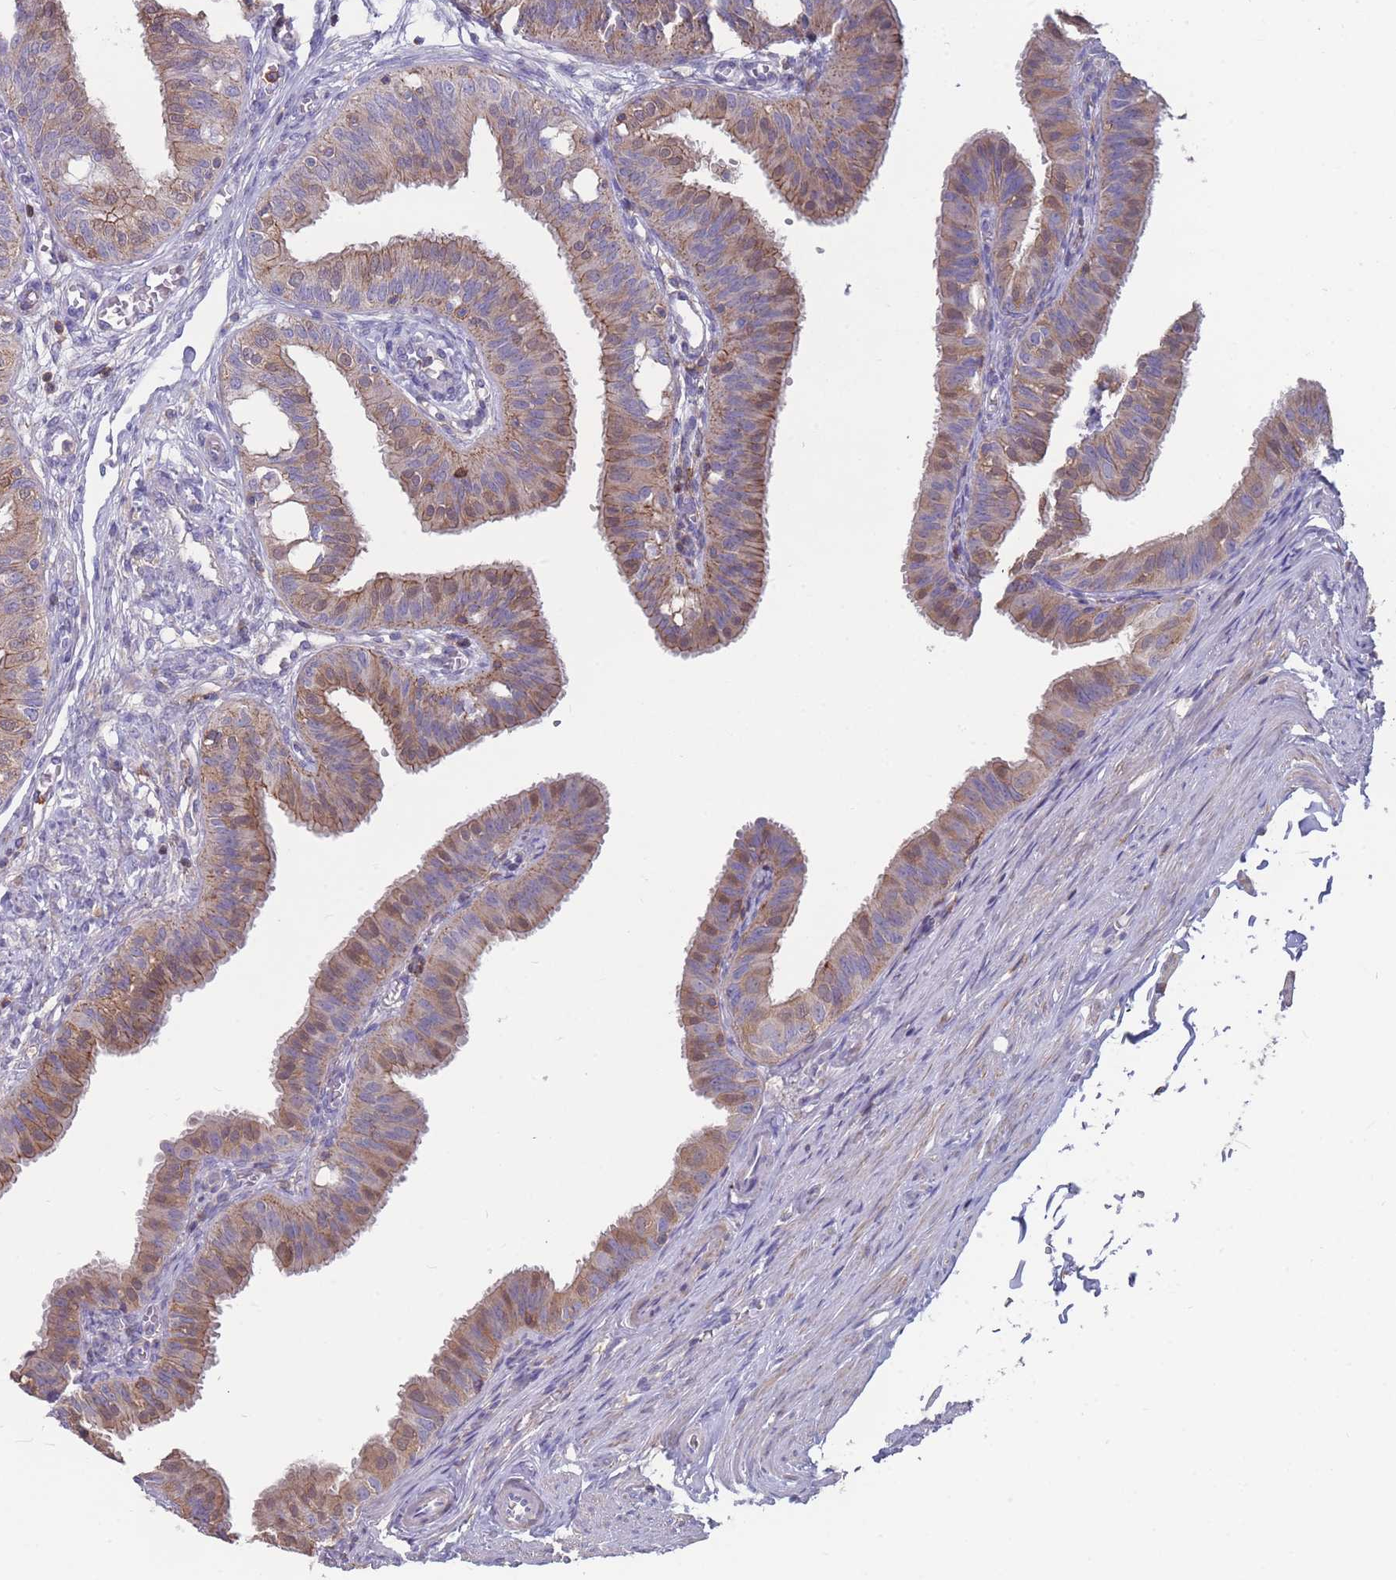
{"staining": {"intensity": "moderate", "quantity": ">75%", "location": "cytoplasmic/membranous"}, "tissue": "fallopian tube", "cell_type": "Glandular cells", "image_type": "normal", "snomed": [{"axis": "morphology", "description": "Normal tissue, NOS"}, {"axis": "topography", "description": "Fallopian tube"}, {"axis": "topography", "description": "Ovary"}], "caption": "DAB (3,3'-diaminobenzidine) immunohistochemical staining of normal human fallopian tube reveals moderate cytoplasmic/membranous protein staining in approximately >75% of glandular cells. (IHC, brightfield microscopy, high magnification).", "gene": "CD33", "patient": {"sex": "female", "age": 42}}